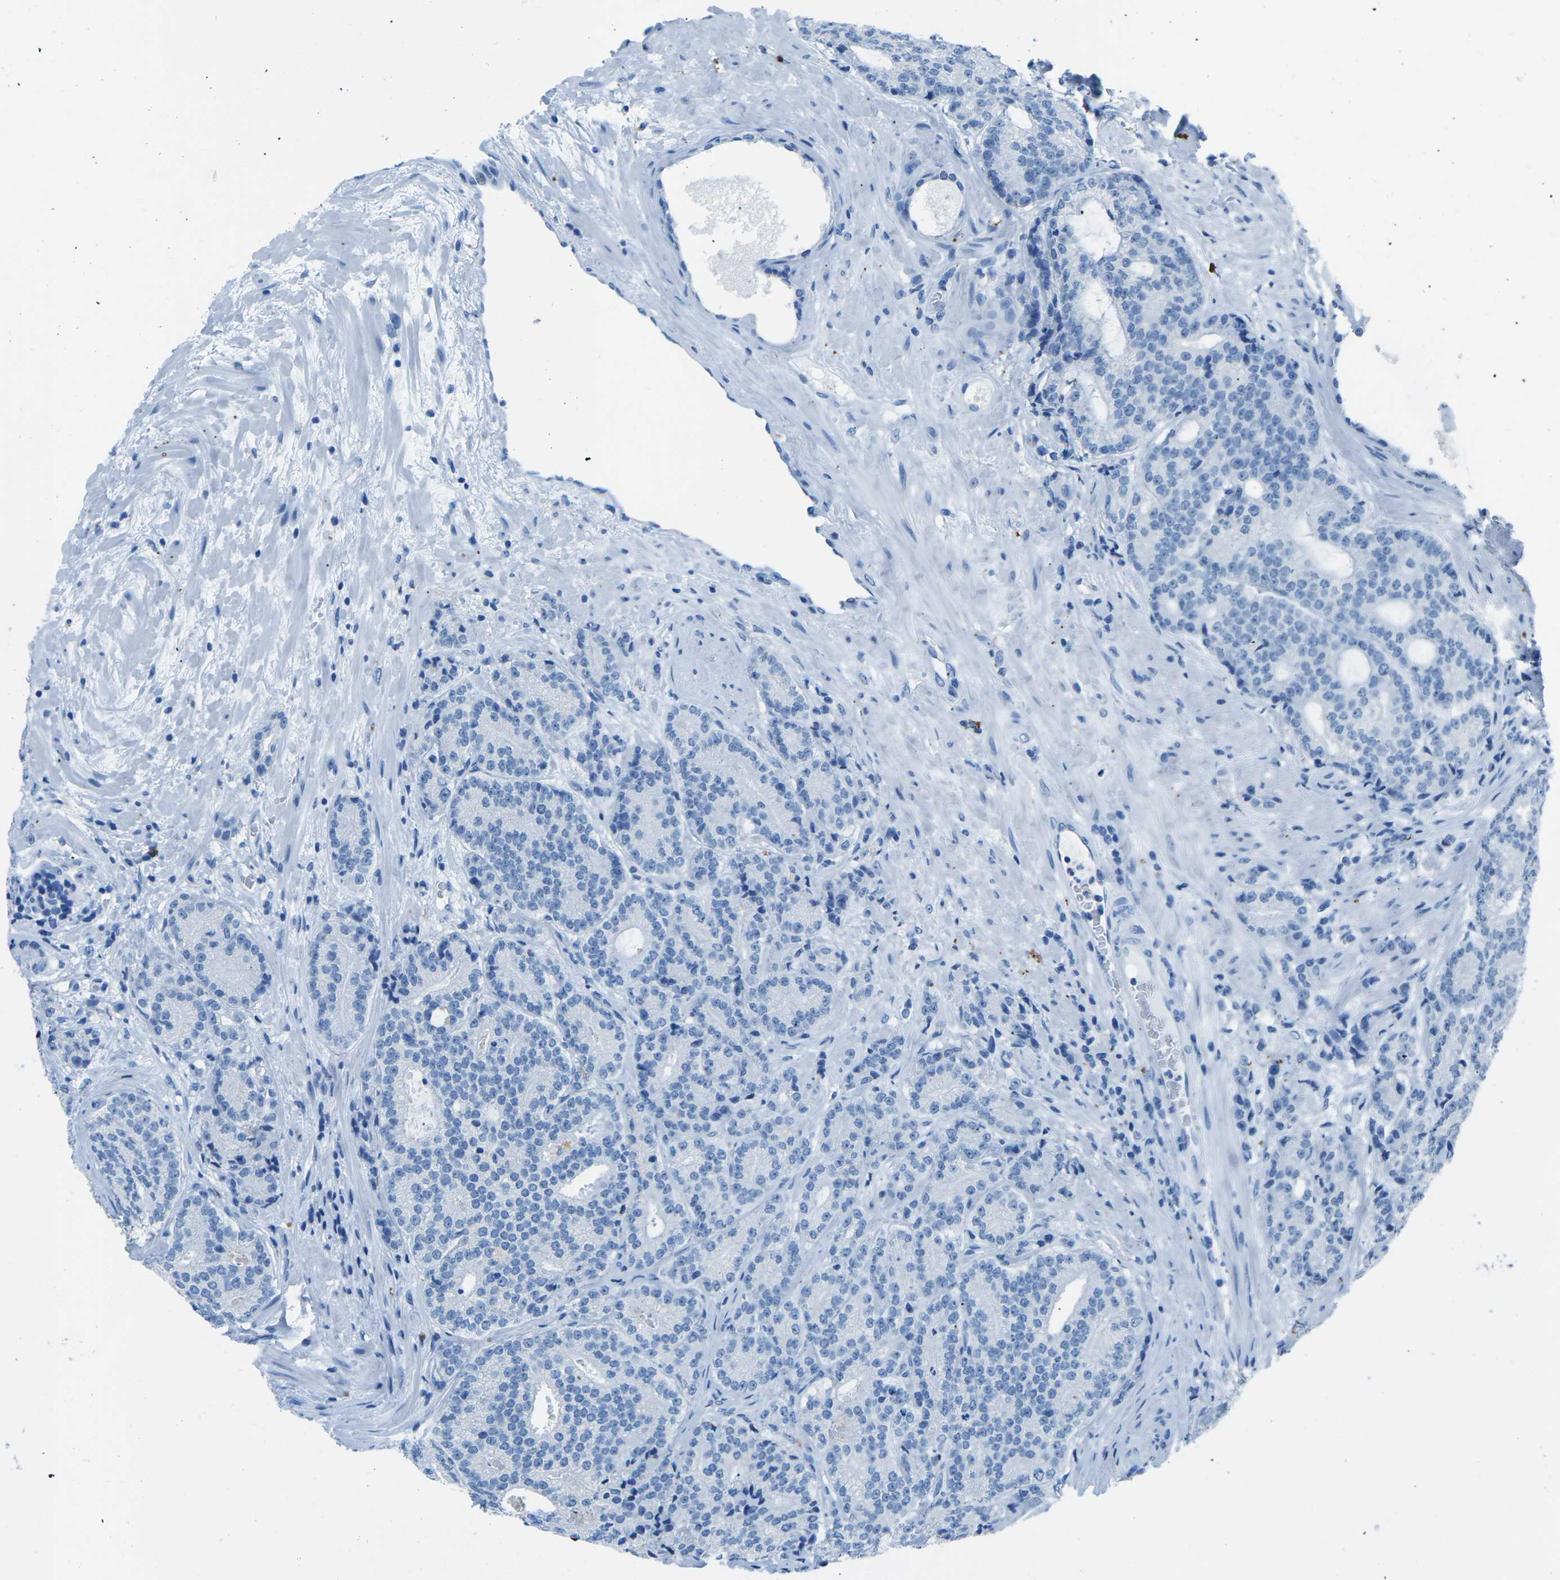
{"staining": {"intensity": "negative", "quantity": "none", "location": "none"}, "tissue": "prostate cancer", "cell_type": "Tumor cells", "image_type": "cancer", "snomed": [{"axis": "morphology", "description": "Adenocarcinoma, High grade"}, {"axis": "topography", "description": "Prostate"}], "caption": "Prostate cancer (adenocarcinoma (high-grade)) stained for a protein using immunohistochemistry displays no expression tumor cells.", "gene": "MYH8", "patient": {"sex": "male", "age": 61}}